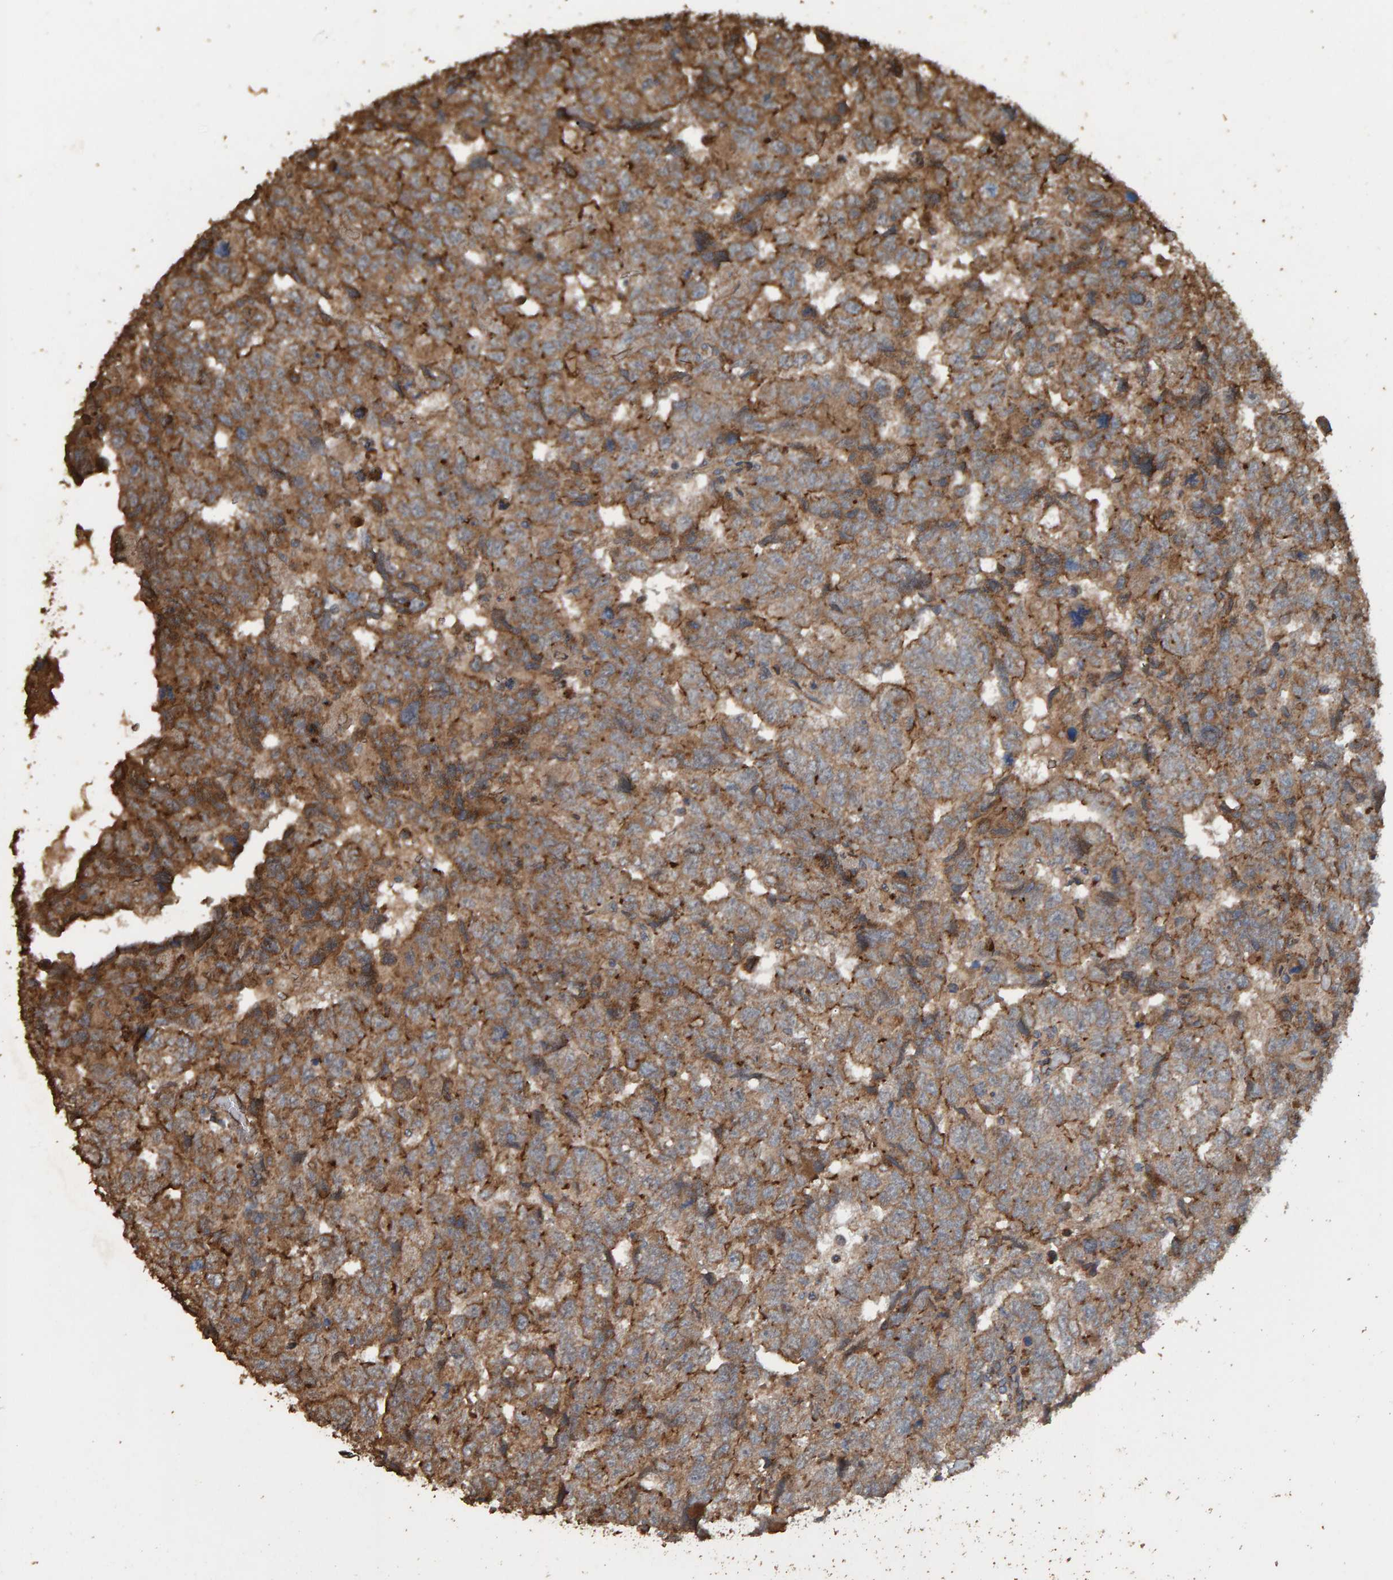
{"staining": {"intensity": "moderate", "quantity": ">75%", "location": "cytoplasmic/membranous"}, "tissue": "testis cancer", "cell_type": "Tumor cells", "image_type": "cancer", "snomed": [{"axis": "morphology", "description": "Carcinoma, Embryonal, NOS"}, {"axis": "topography", "description": "Testis"}], "caption": "Protein expression by immunohistochemistry demonstrates moderate cytoplasmic/membranous positivity in approximately >75% of tumor cells in embryonal carcinoma (testis). Nuclei are stained in blue.", "gene": "DUS1L", "patient": {"sex": "male", "age": 36}}